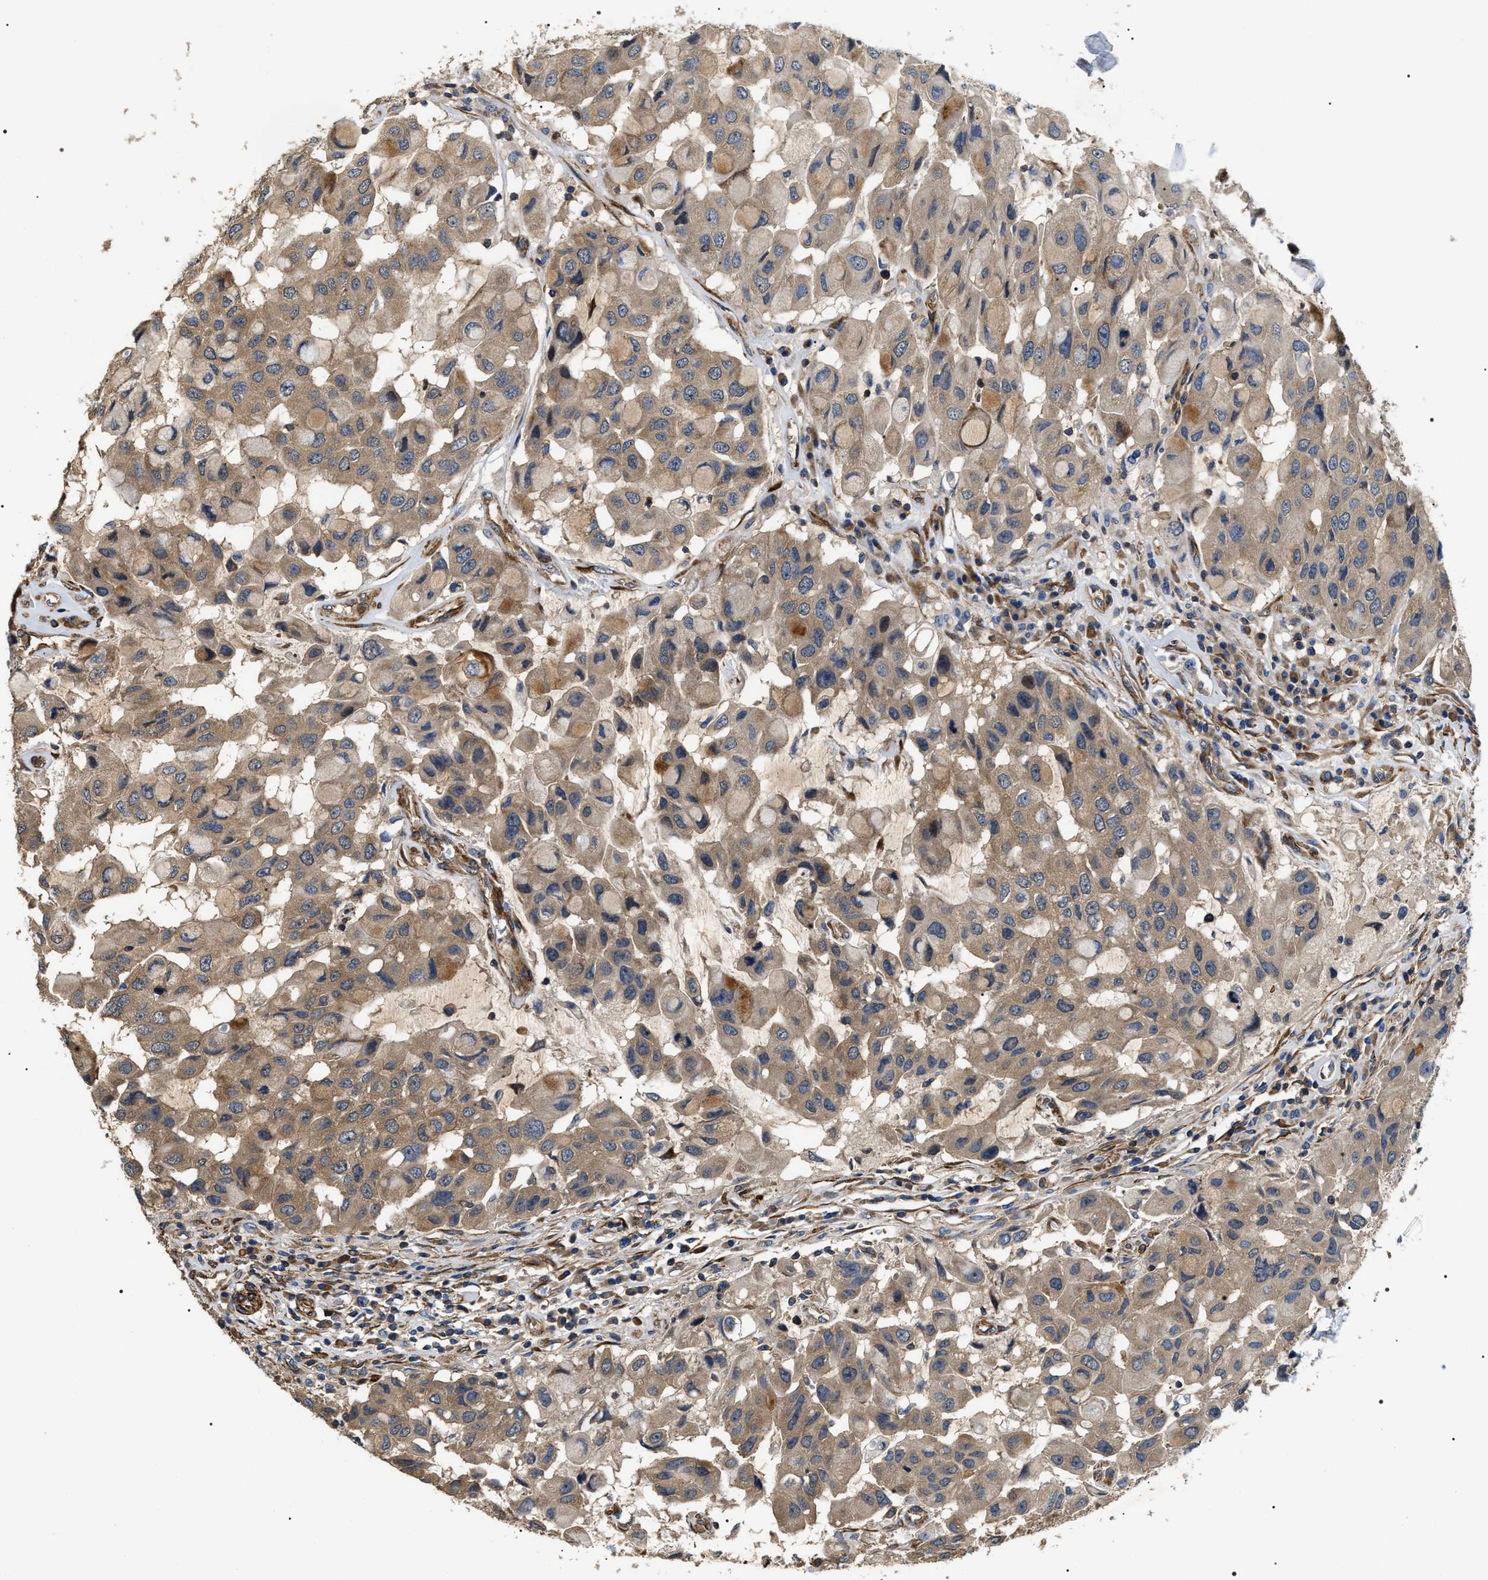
{"staining": {"intensity": "weak", "quantity": ">75%", "location": "cytoplasmic/membranous"}, "tissue": "breast cancer", "cell_type": "Tumor cells", "image_type": "cancer", "snomed": [{"axis": "morphology", "description": "Duct carcinoma"}, {"axis": "topography", "description": "Breast"}], "caption": "DAB immunohistochemical staining of human breast cancer (infiltrating ductal carcinoma) demonstrates weak cytoplasmic/membranous protein positivity in about >75% of tumor cells. The staining is performed using DAB (3,3'-diaminobenzidine) brown chromogen to label protein expression. The nuclei are counter-stained blue using hematoxylin.", "gene": "ZC3HAV1L", "patient": {"sex": "female", "age": 27}}